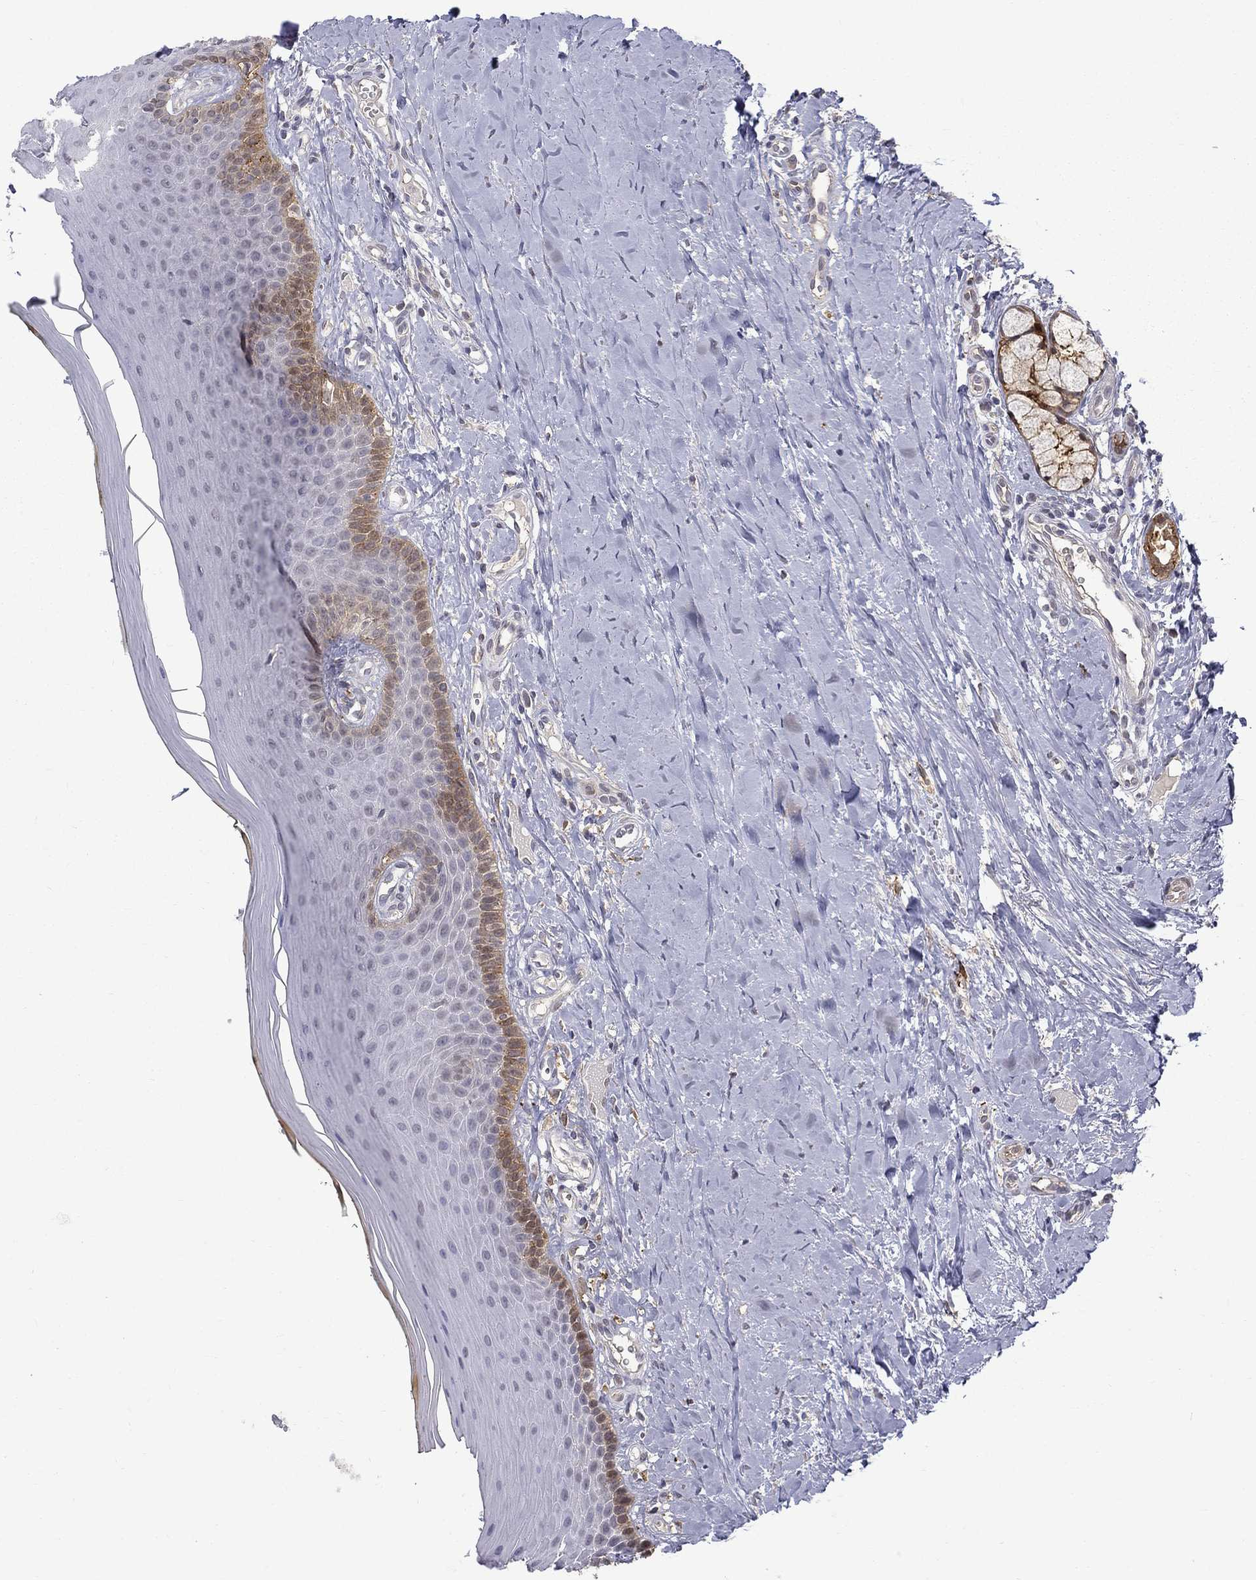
{"staining": {"intensity": "moderate", "quantity": "25%-75%", "location": "cytoplasmic/membranous"}, "tissue": "oral mucosa", "cell_type": "Squamous epithelial cells", "image_type": "normal", "snomed": [{"axis": "morphology", "description": "Normal tissue, NOS"}, {"axis": "topography", "description": "Oral tissue"}], "caption": "IHC staining of benign oral mucosa, which demonstrates medium levels of moderate cytoplasmic/membranous expression in about 25%-75% of squamous epithelial cells indicating moderate cytoplasmic/membranous protein positivity. The staining was performed using DAB (brown) for protein detection and nuclei were counterstained in hematoxylin (blue).", "gene": "PCBP2", "patient": {"sex": "female", "age": 43}}